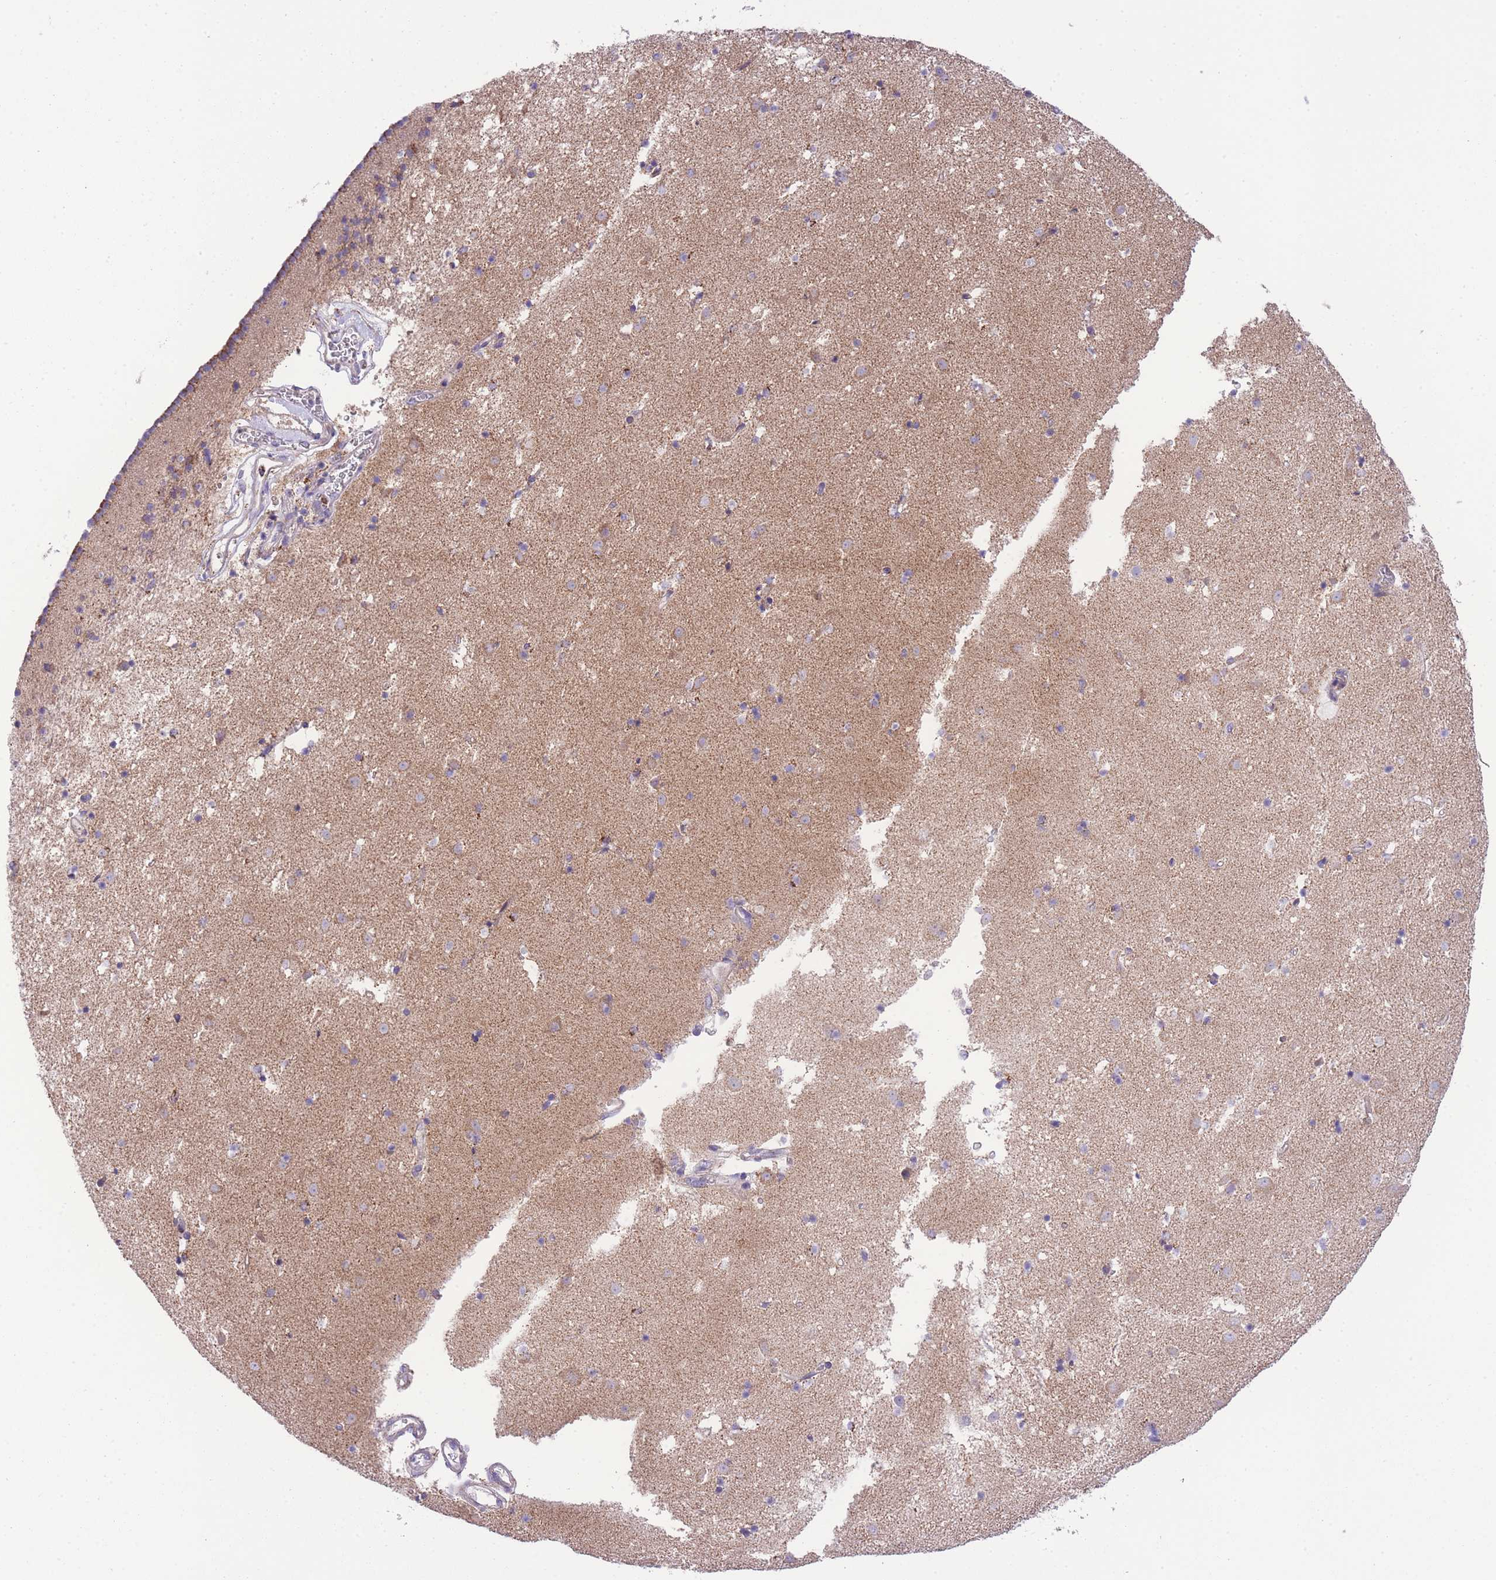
{"staining": {"intensity": "negative", "quantity": "none", "location": "none"}, "tissue": "caudate", "cell_type": "Glial cells", "image_type": "normal", "snomed": [{"axis": "morphology", "description": "Normal tissue, NOS"}, {"axis": "topography", "description": "Lateral ventricle wall"}], "caption": "Human caudate stained for a protein using immunohistochemistry (IHC) reveals no expression in glial cells.", "gene": "ST3GAL3", "patient": {"sex": "male", "age": 58}}